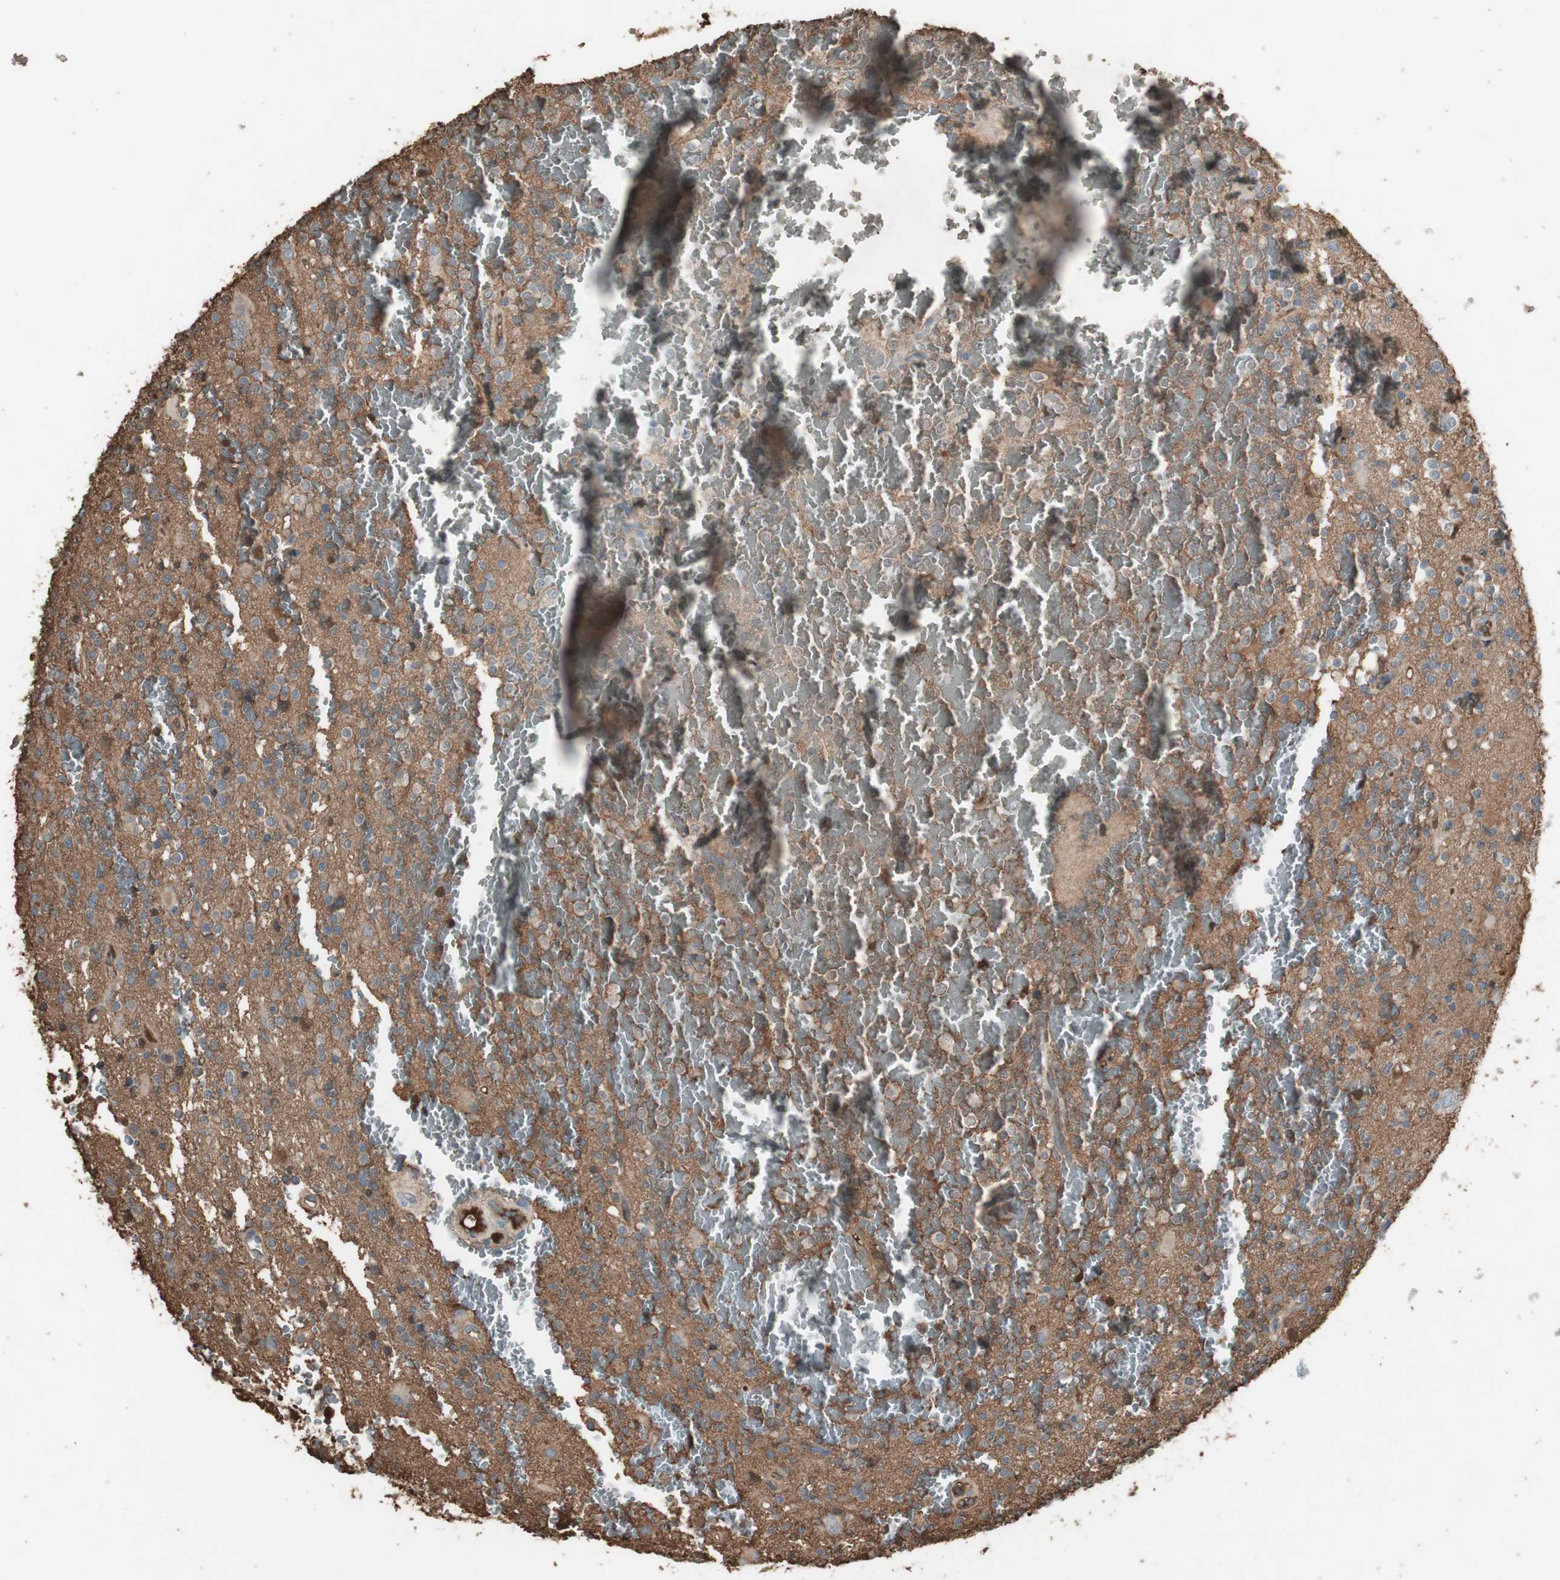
{"staining": {"intensity": "negative", "quantity": "none", "location": "none"}, "tissue": "glioma", "cell_type": "Tumor cells", "image_type": "cancer", "snomed": [{"axis": "morphology", "description": "Glioma, malignant, High grade"}, {"axis": "topography", "description": "Brain"}], "caption": "There is no significant staining in tumor cells of glioma.", "gene": "MMP14", "patient": {"sex": "male", "age": 47}}